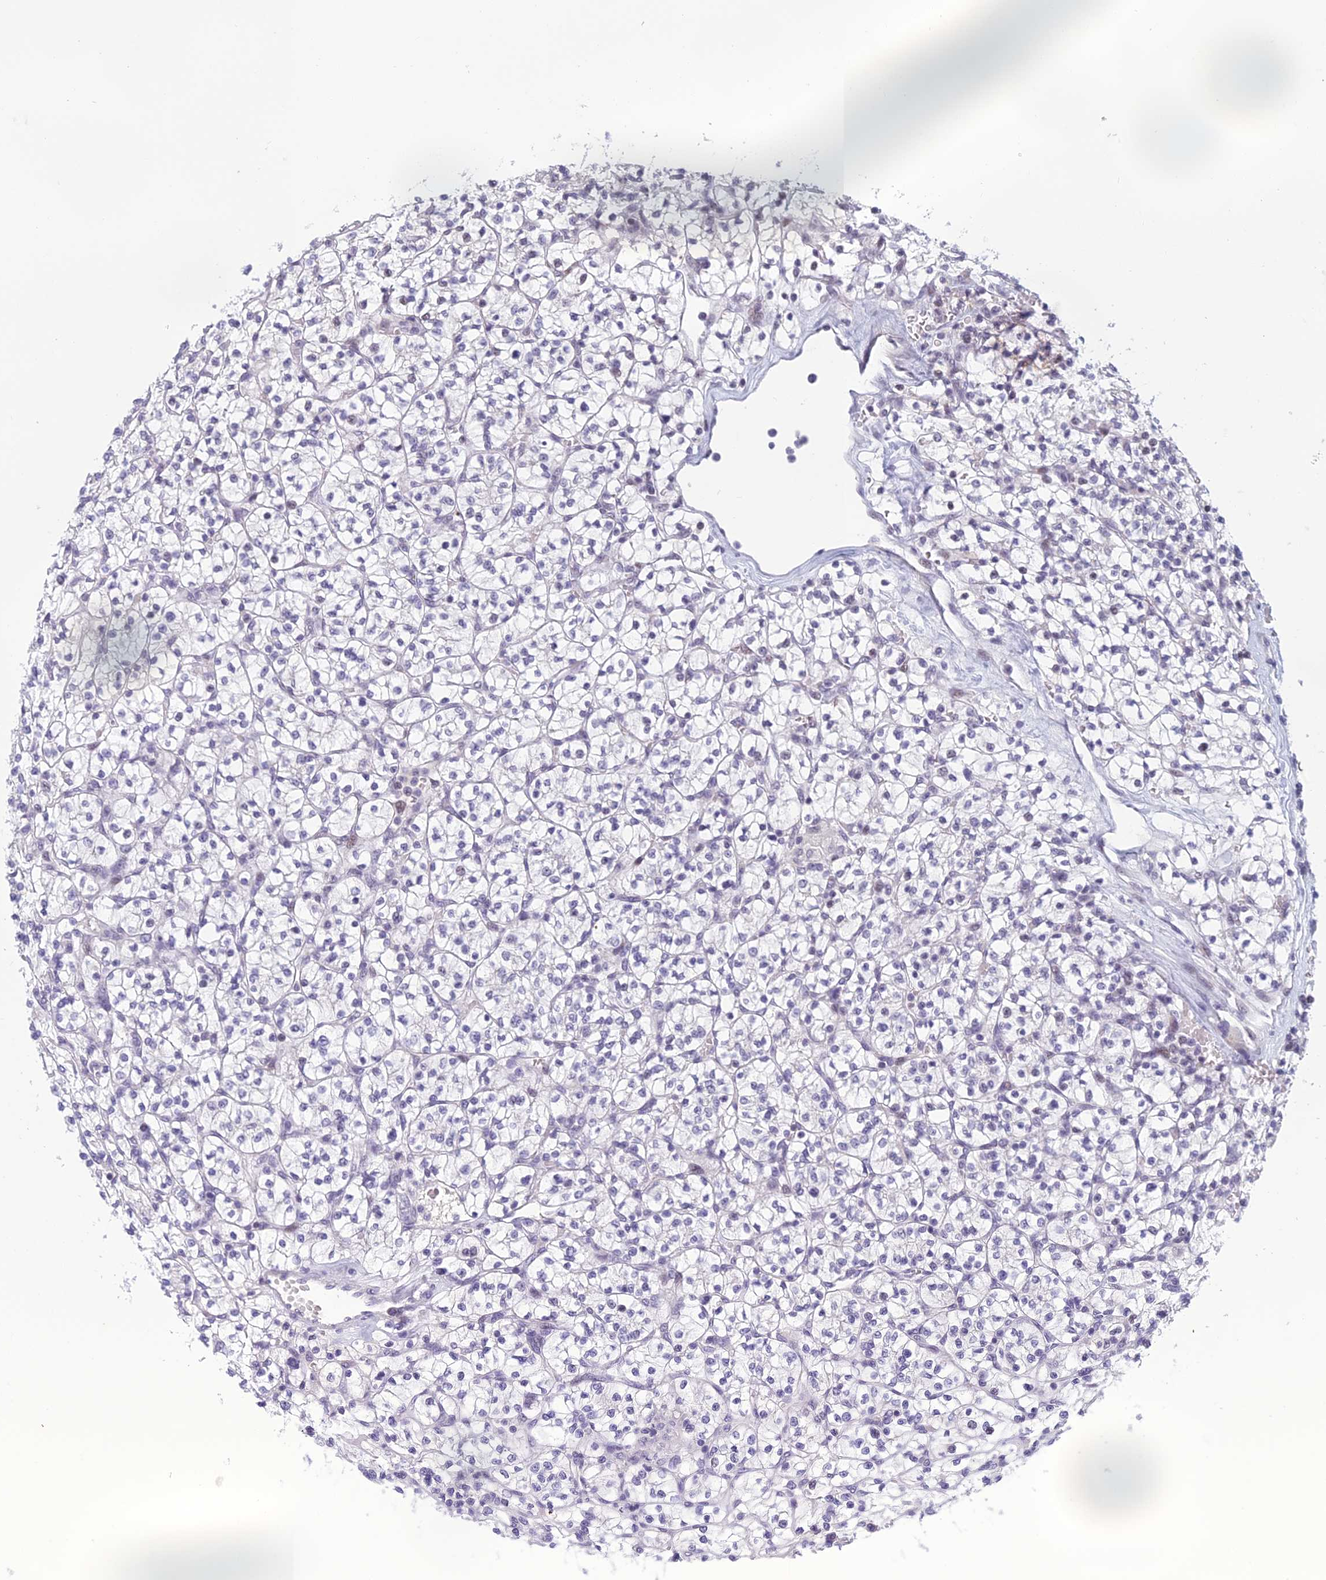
{"staining": {"intensity": "negative", "quantity": "none", "location": "none"}, "tissue": "renal cancer", "cell_type": "Tumor cells", "image_type": "cancer", "snomed": [{"axis": "morphology", "description": "Adenocarcinoma, NOS"}, {"axis": "topography", "description": "Kidney"}], "caption": "This is an IHC photomicrograph of renal cancer. There is no positivity in tumor cells.", "gene": "RGS17", "patient": {"sex": "female", "age": 64}}